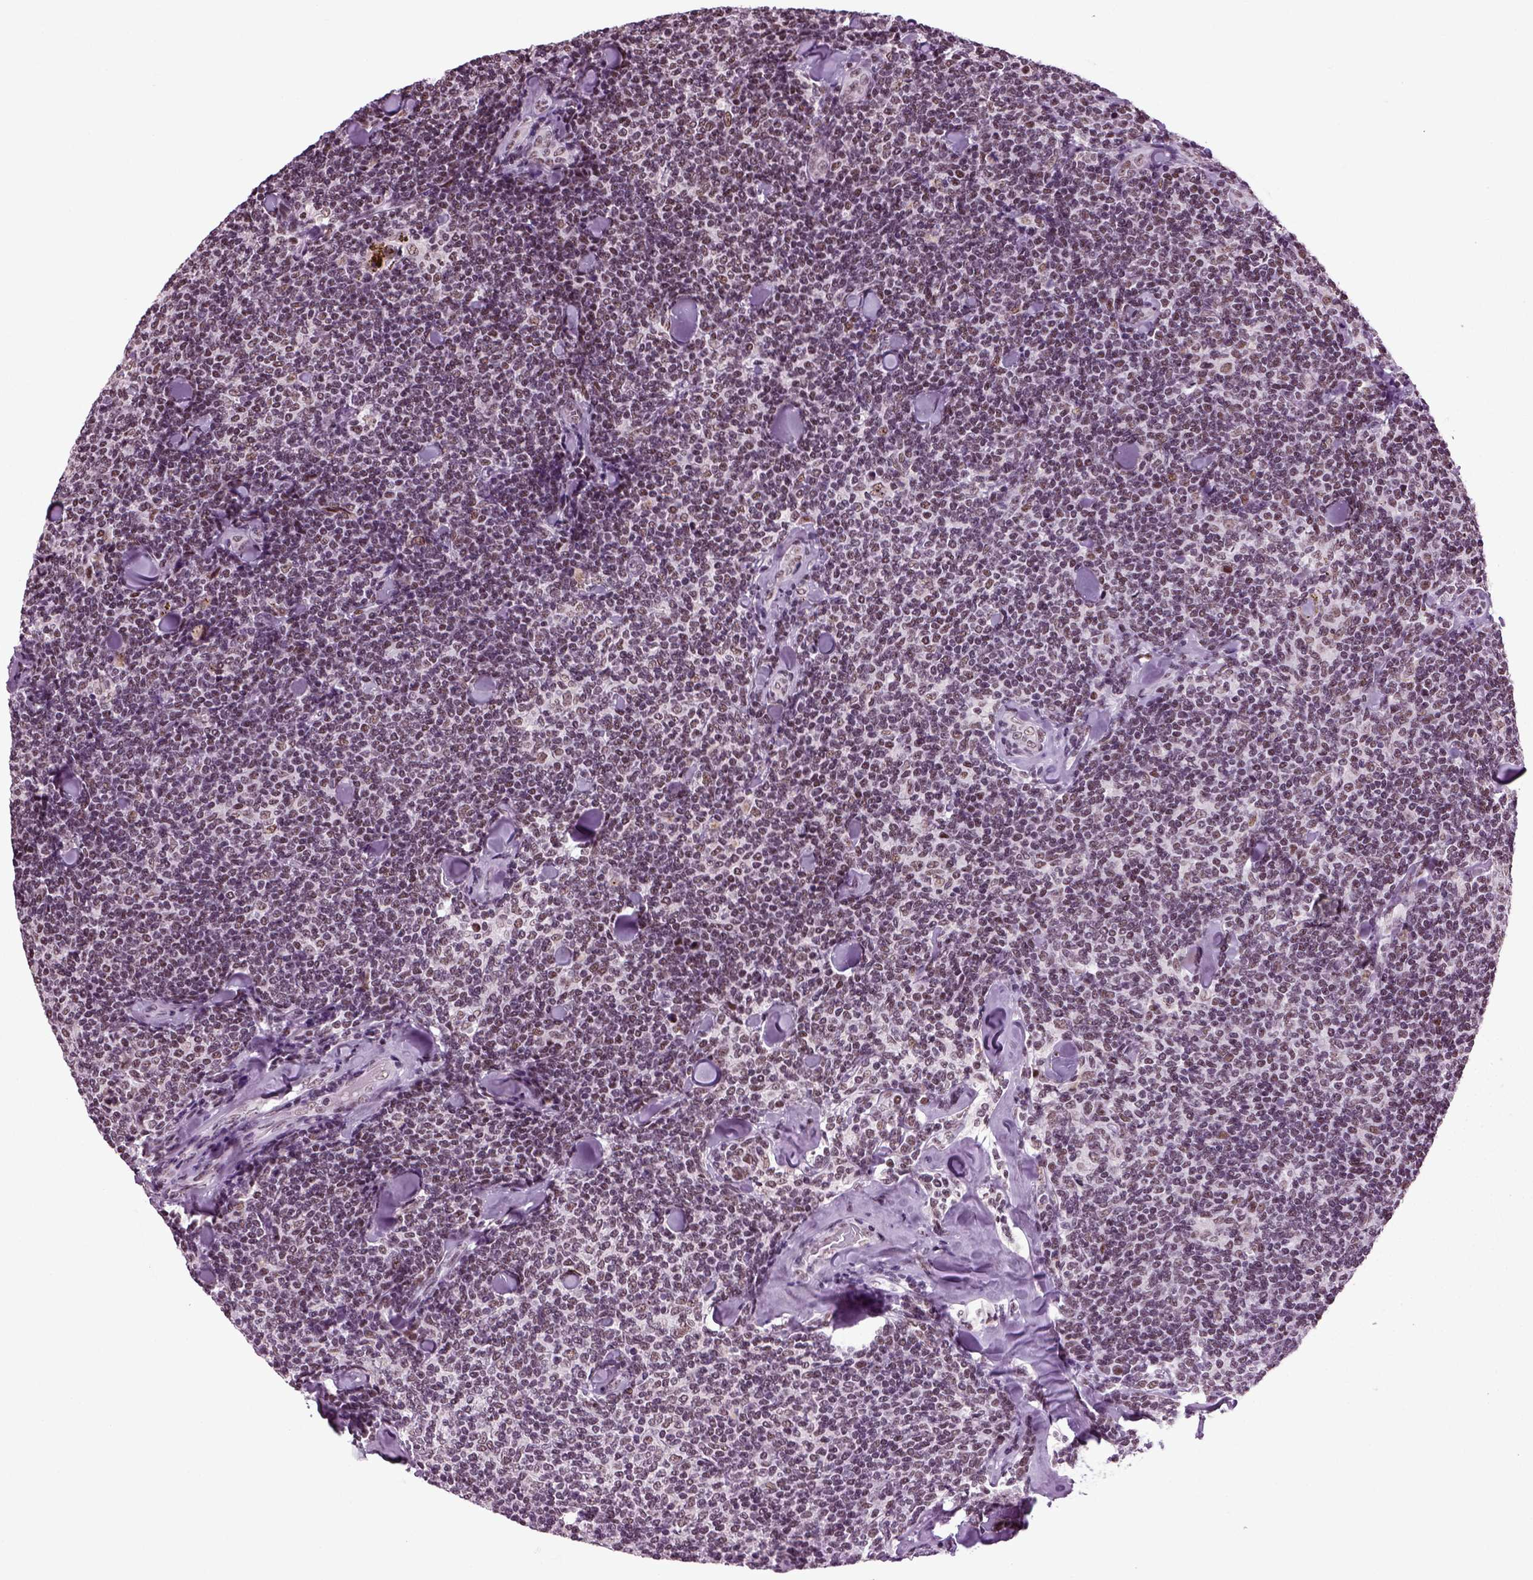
{"staining": {"intensity": "negative", "quantity": "none", "location": "none"}, "tissue": "lymphoma", "cell_type": "Tumor cells", "image_type": "cancer", "snomed": [{"axis": "morphology", "description": "Malignant lymphoma, non-Hodgkin's type, Low grade"}, {"axis": "topography", "description": "Lymph node"}], "caption": "The photomicrograph reveals no significant positivity in tumor cells of lymphoma.", "gene": "RCOR3", "patient": {"sex": "female", "age": 56}}